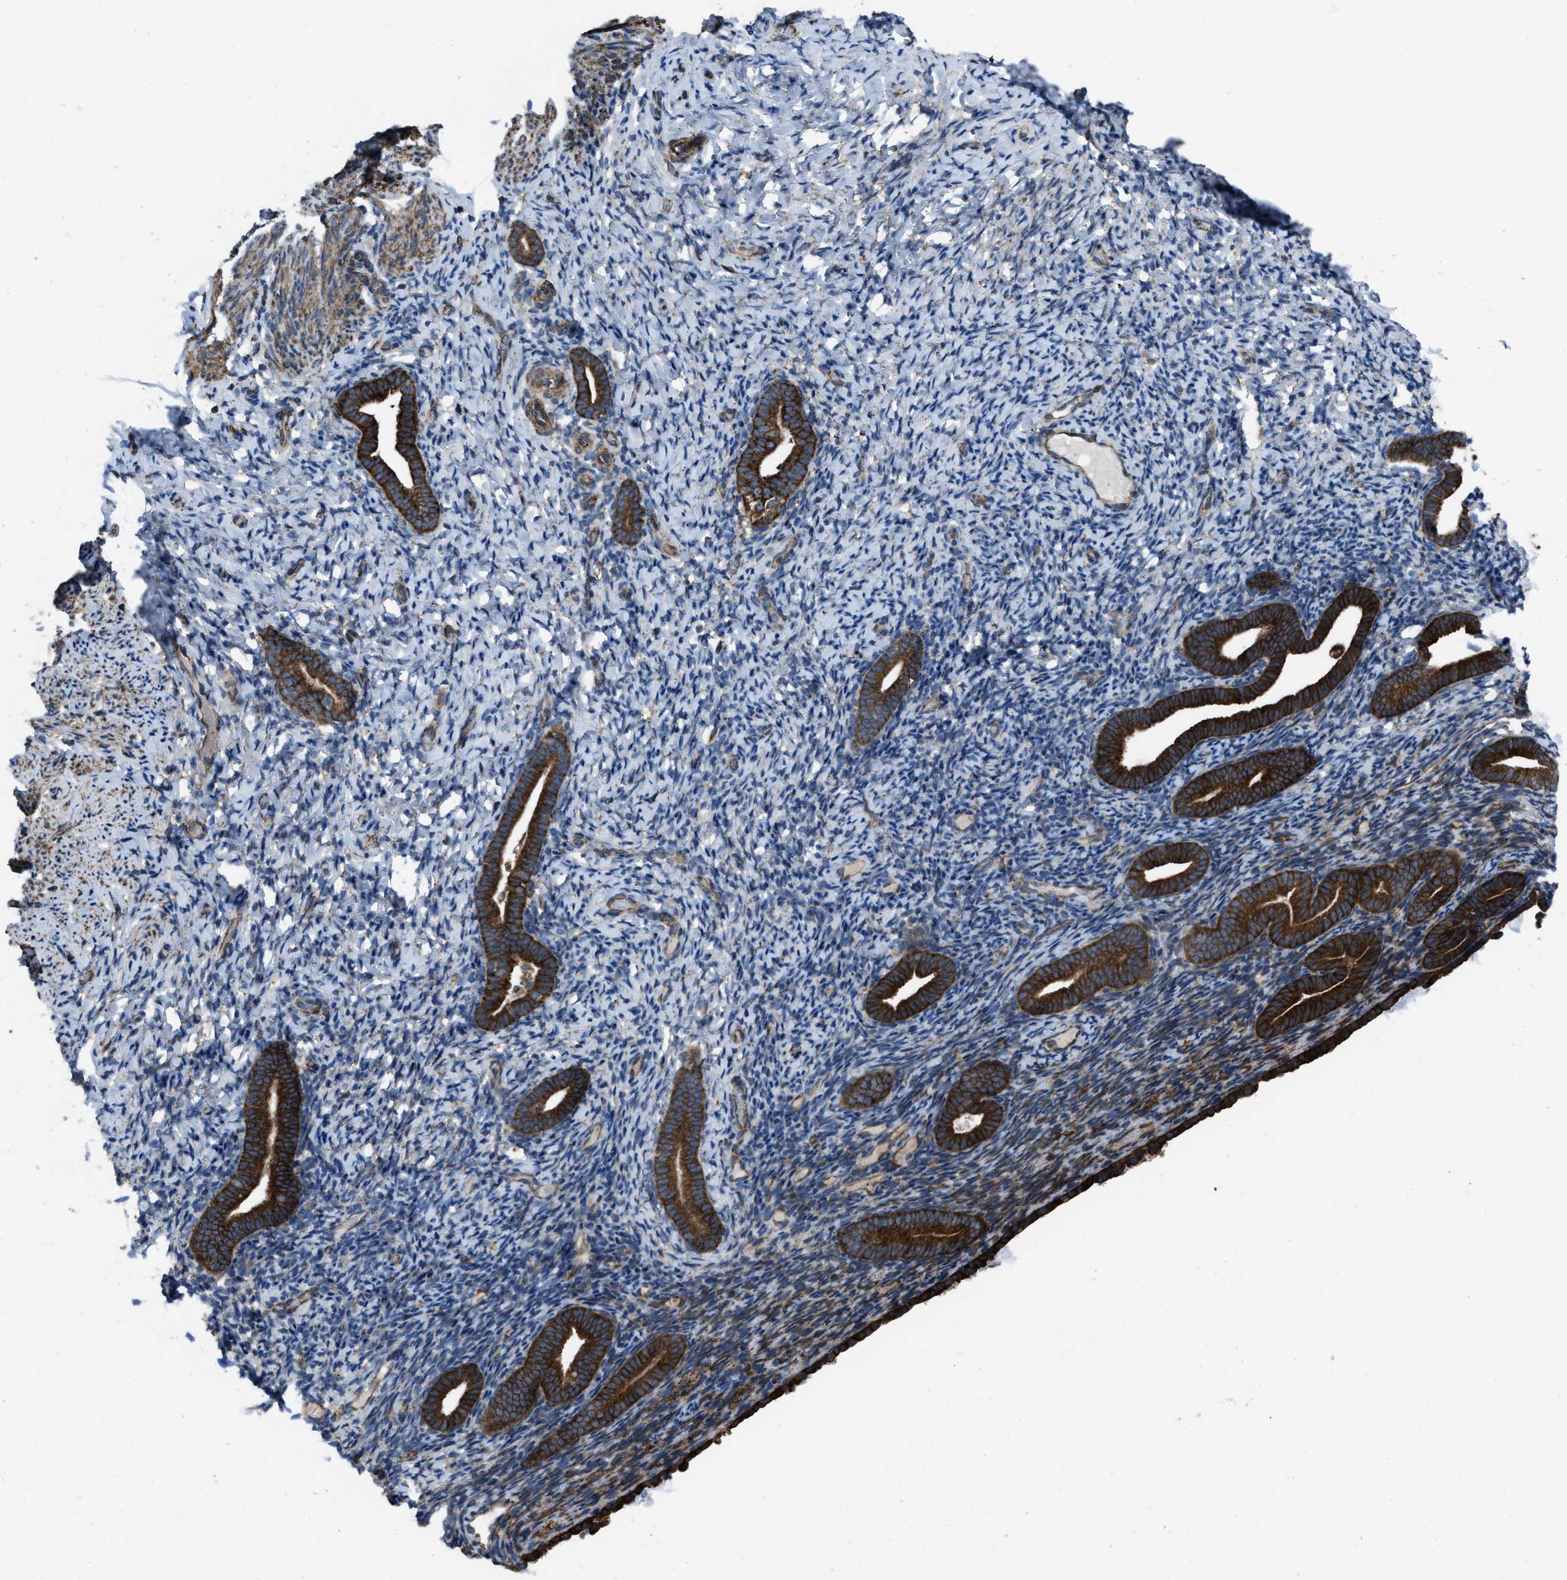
{"staining": {"intensity": "moderate", "quantity": "25%-75%", "location": "cytoplasmic/membranous"}, "tissue": "endometrium", "cell_type": "Cells in endometrial stroma", "image_type": "normal", "snomed": [{"axis": "morphology", "description": "Normal tissue, NOS"}, {"axis": "topography", "description": "Endometrium"}], "caption": "Unremarkable endometrium reveals moderate cytoplasmic/membranous positivity in about 25%-75% of cells in endometrial stroma, visualized by immunohistochemistry.", "gene": "PER3", "patient": {"sex": "female", "age": 51}}